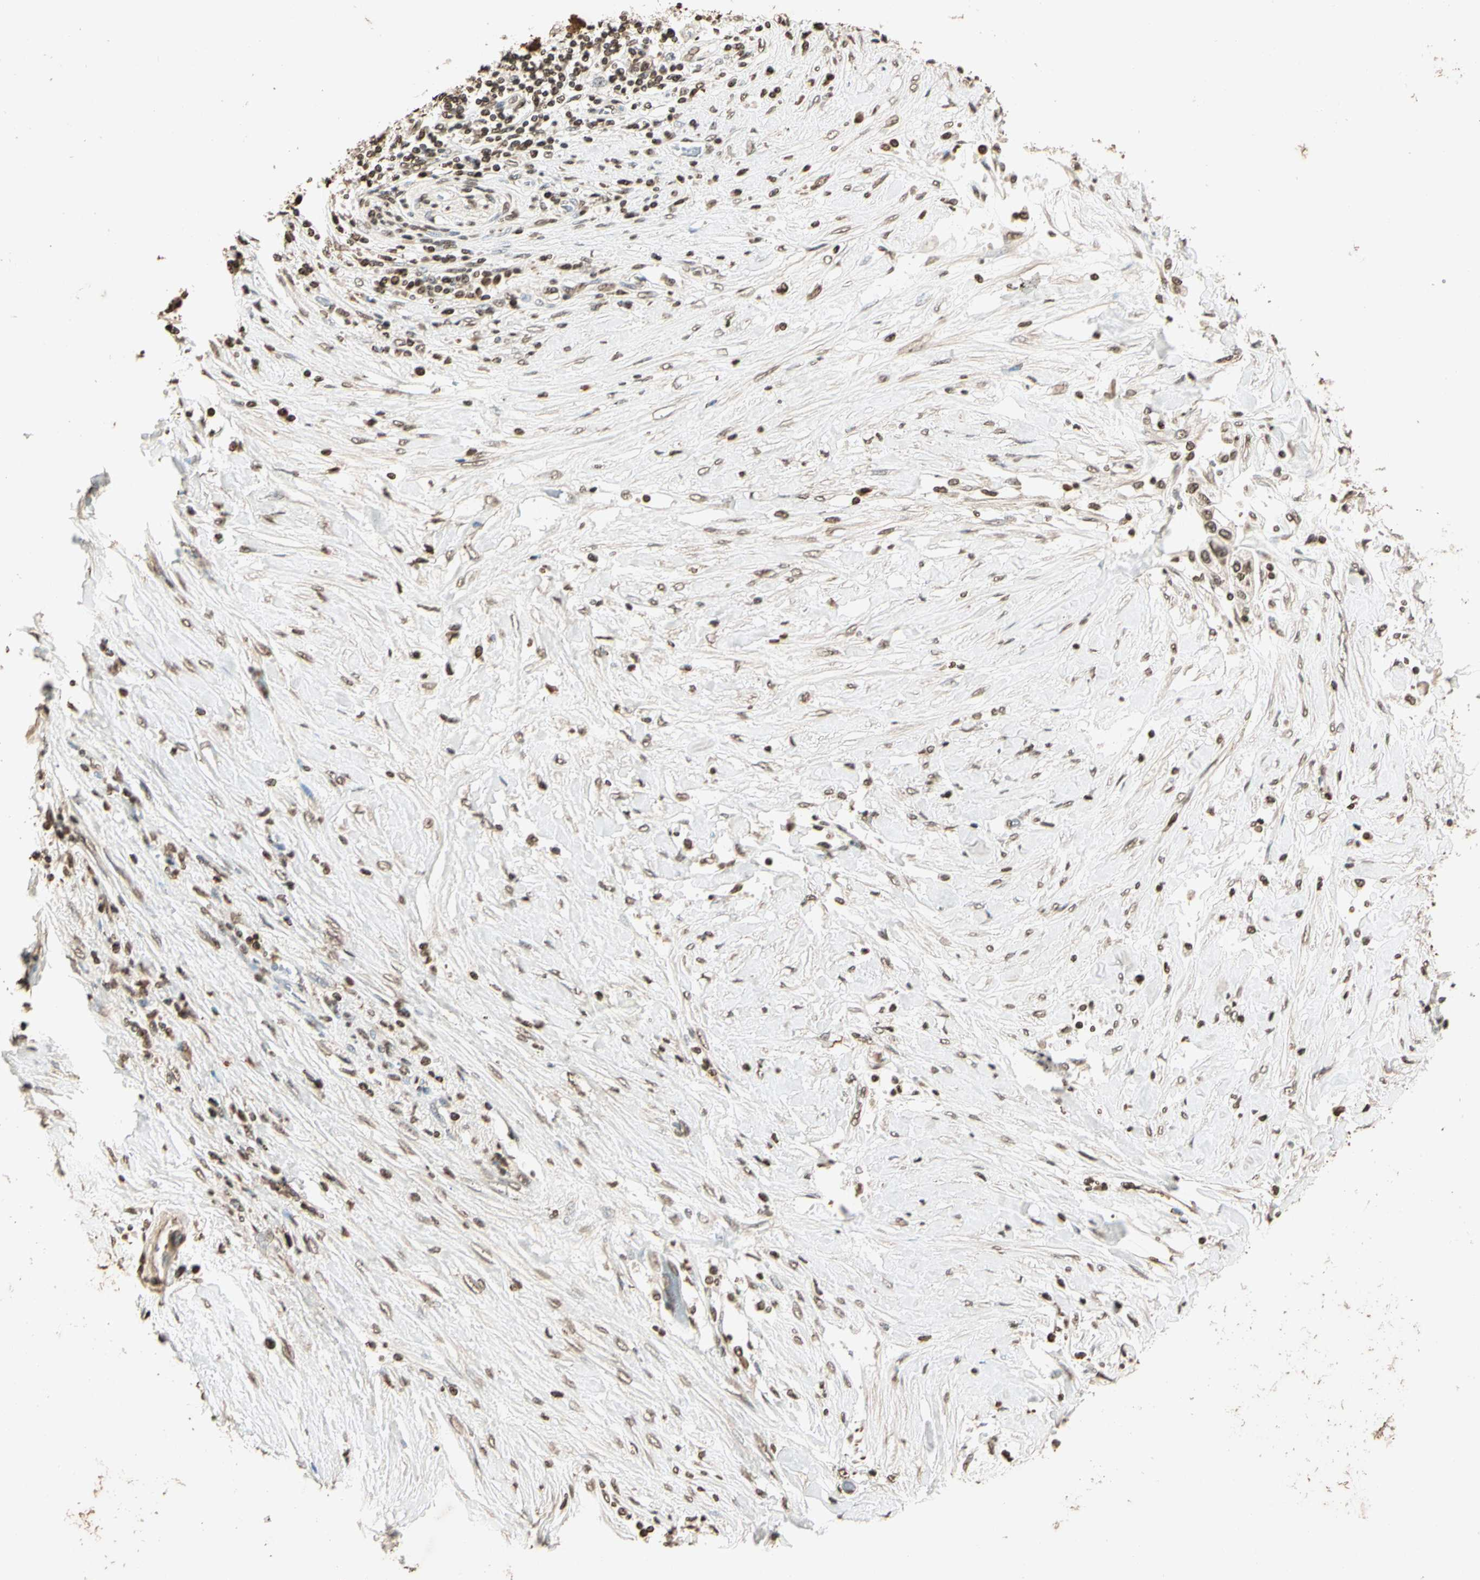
{"staining": {"intensity": "moderate", "quantity": "25%-75%", "location": "nuclear"}, "tissue": "pancreatic cancer", "cell_type": "Tumor cells", "image_type": "cancer", "snomed": [{"axis": "morphology", "description": "Adenocarcinoma, NOS"}, {"axis": "topography", "description": "Pancreas"}], "caption": "Approximately 25%-75% of tumor cells in adenocarcinoma (pancreatic) show moderate nuclear protein staining as visualized by brown immunohistochemical staining.", "gene": "TOP1", "patient": {"sex": "female", "age": 70}}